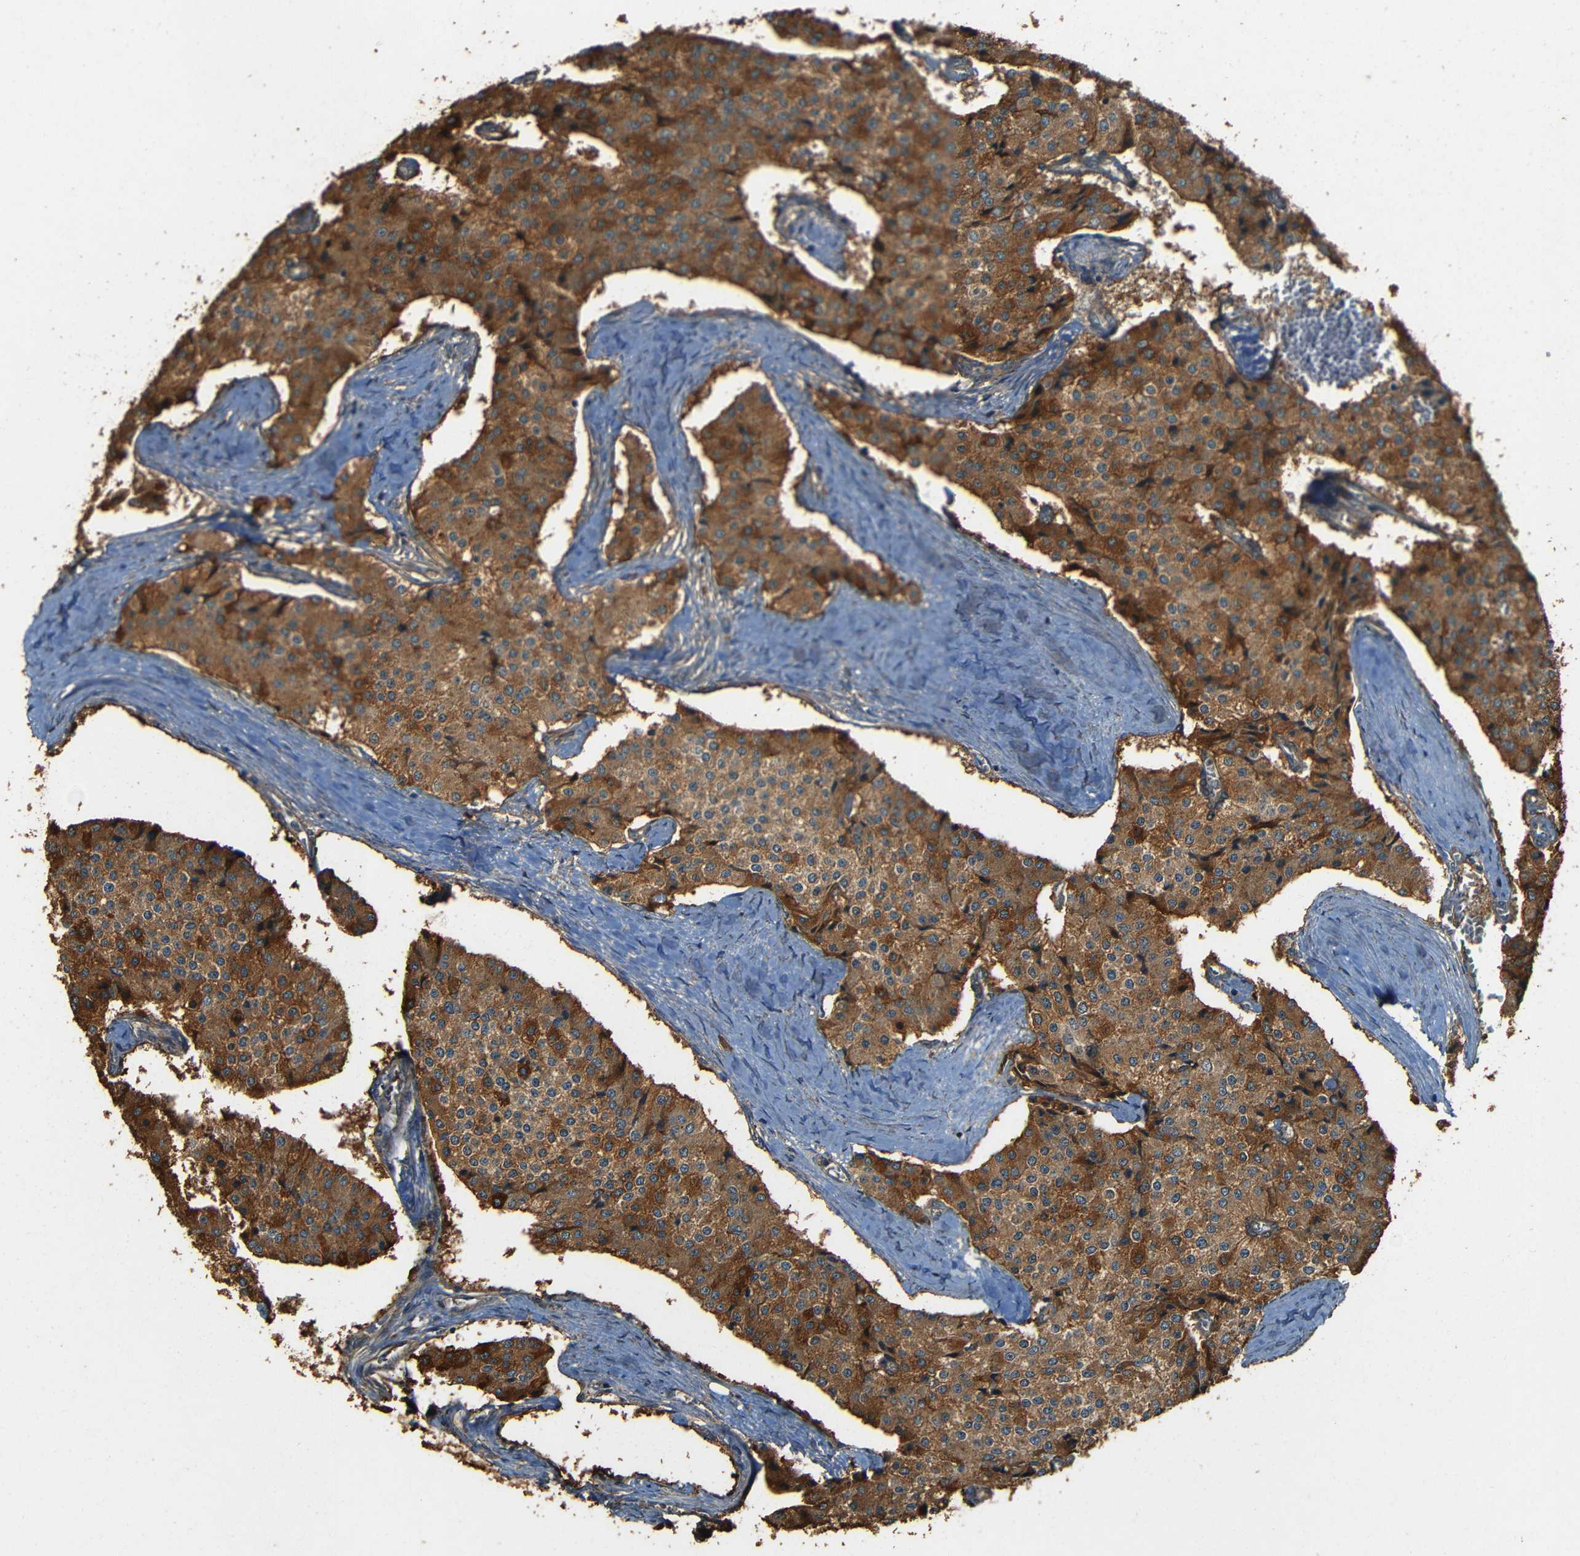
{"staining": {"intensity": "strong", "quantity": ">75%", "location": "cytoplasmic/membranous"}, "tissue": "carcinoid", "cell_type": "Tumor cells", "image_type": "cancer", "snomed": [{"axis": "morphology", "description": "Carcinoid, malignant, NOS"}, {"axis": "topography", "description": "Colon"}], "caption": "This histopathology image exhibits carcinoid (malignant) stained with IHC to label a protein in brown. The cytoplasmic/membranous of tumor cells show strong positivity for the protein. Nuclei are counter-stained blue.", "gene": "PDE5A", "patient": {"sex": "female", "age": 52}}